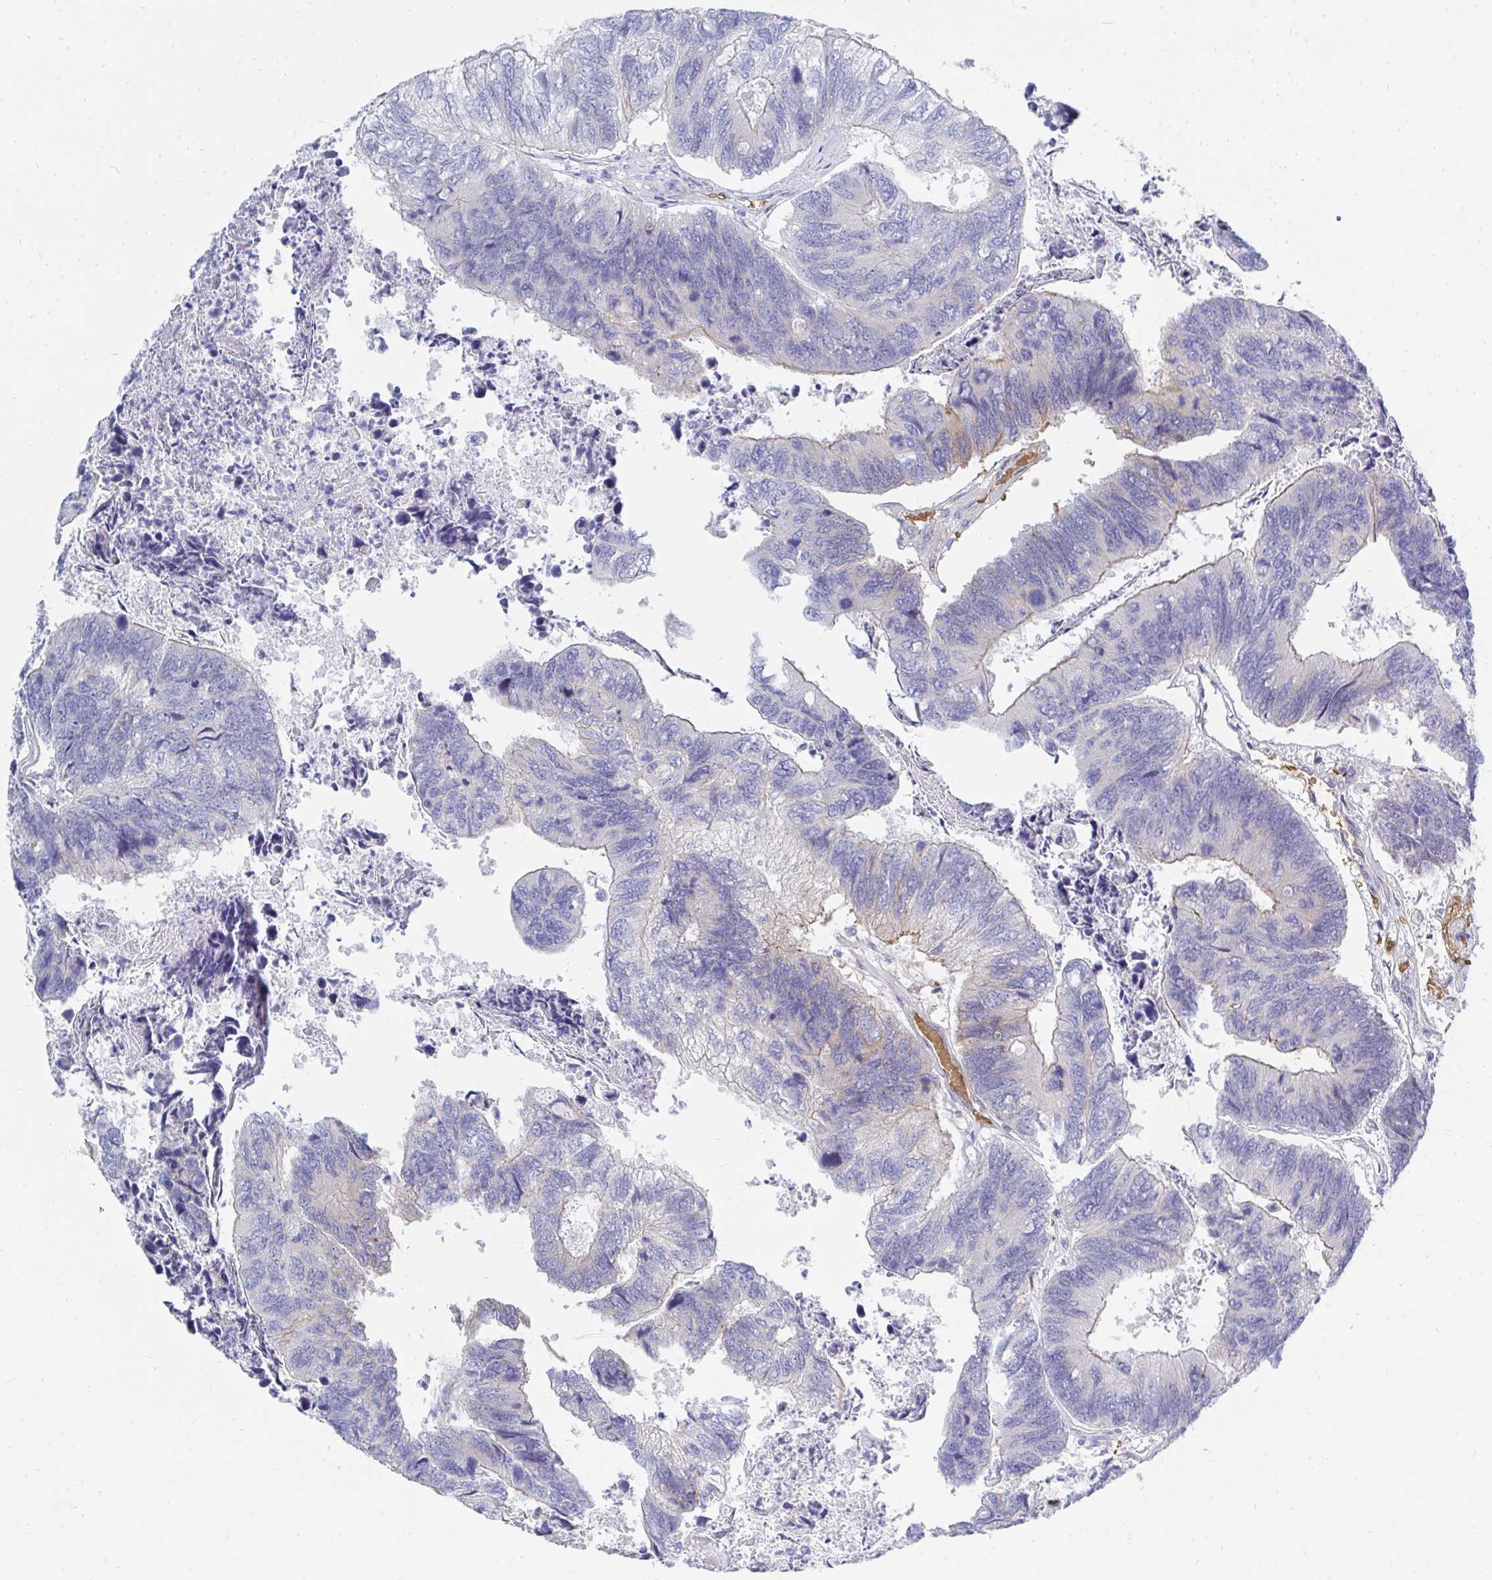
{"staining": {"intensity": "moderate", "quantity": "<25%", "location": "cytoplasmic/membranous"}, "tissue": "colorectal cancer", "cell_type": "Tumor cells", "image_type": "cancer", "snomed": [{"axis": "morphology", "description": "Adenocarcinoma, NOS"}, {"axis": "topography", "description": "Colon"}], "caption": "Adenocarcinoma (colorectal) was stained to show a protein in brown. There is low levels of moderate cytoplasmic/membranous expression in approximately <25% of tumor cells.", "gene": "MROH2B", "patient": {"sex": "female", "age": 67}}